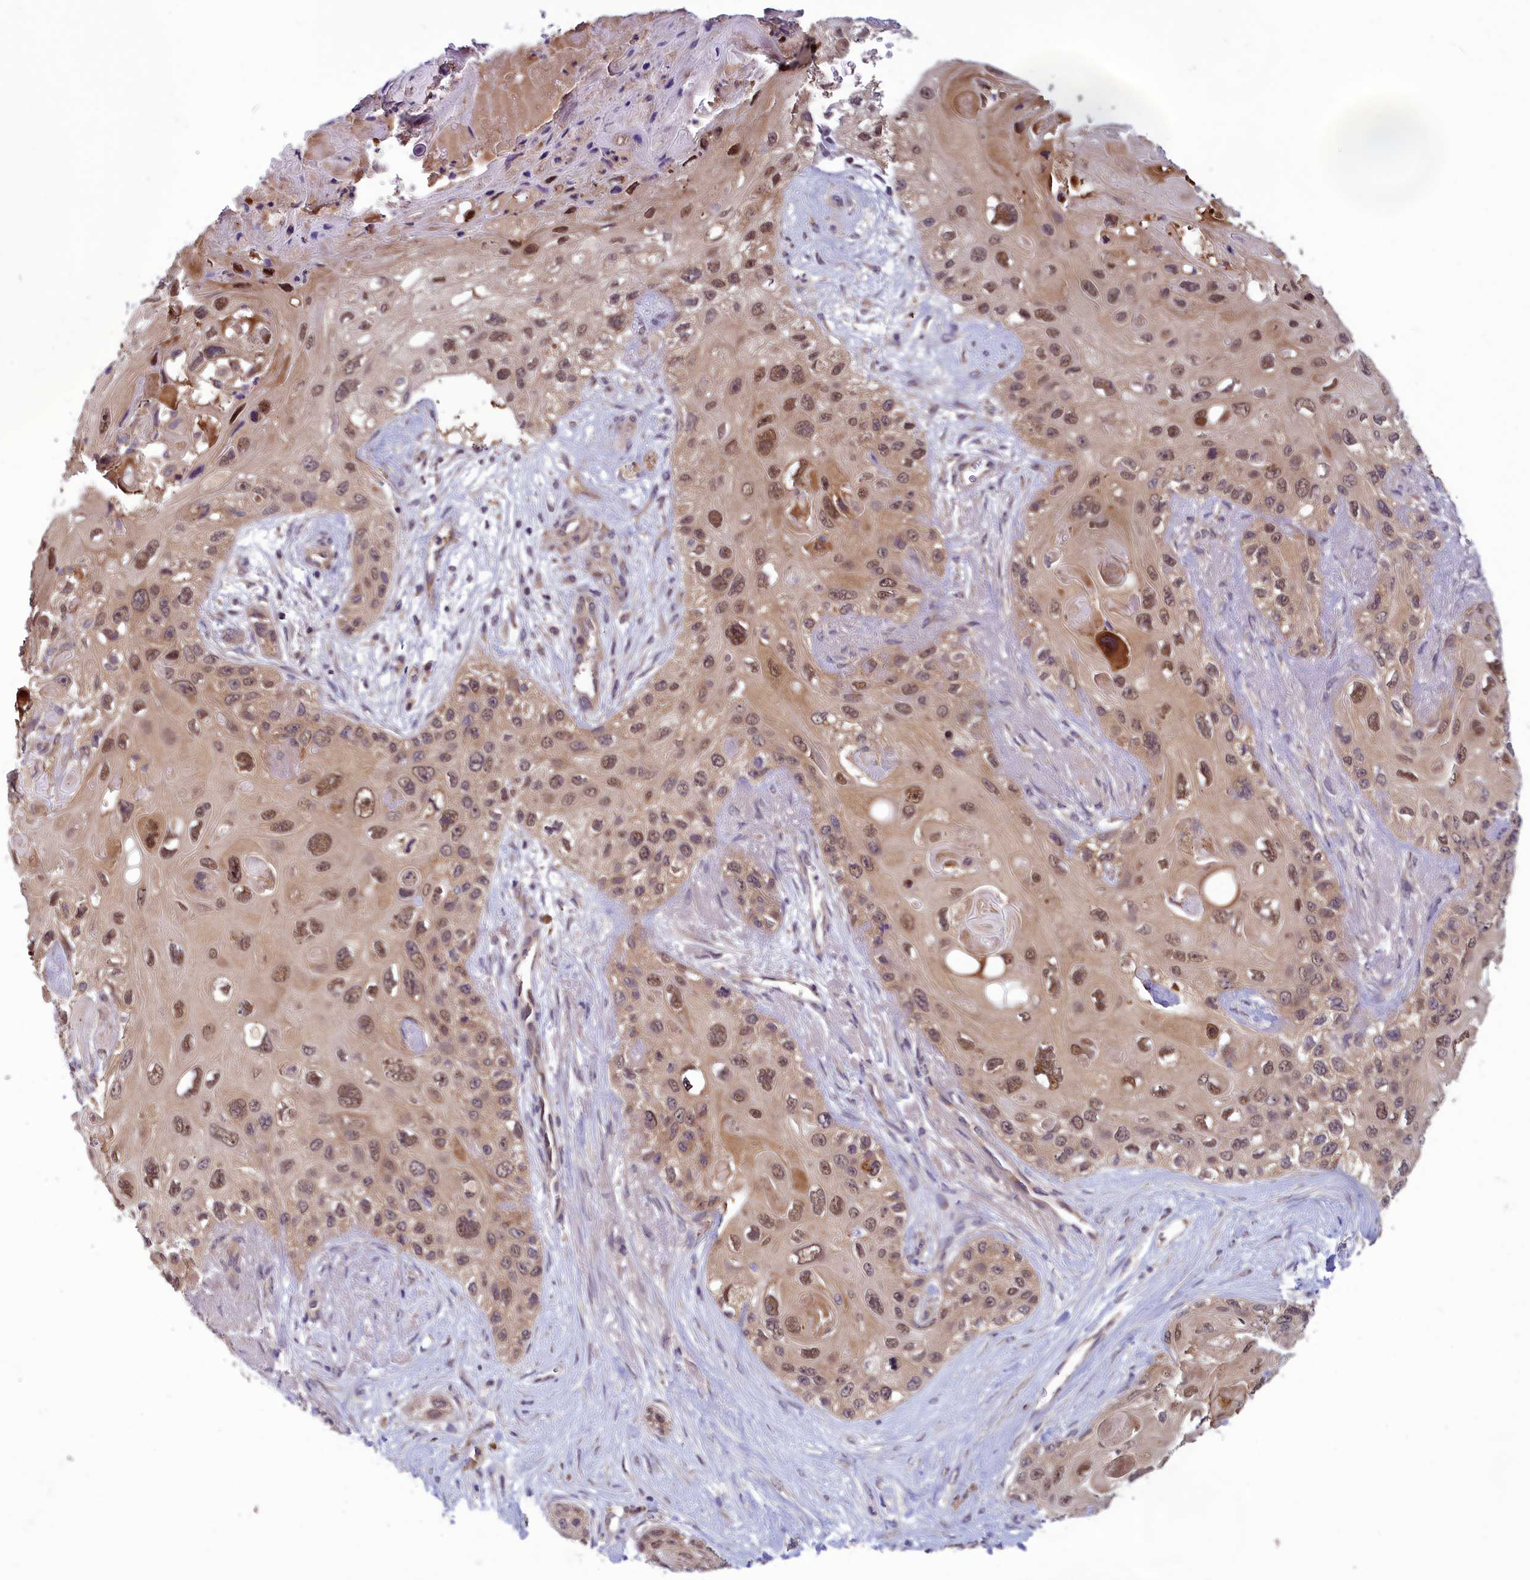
{"staining": {"intensity": "moderate", "quantity": "25%-75%", "location": "cytoplasmic/membranous,nuclear"}, "tissue": "skin cancer", "cell_type": "Tumor cells", "image_type": "cancer", "snomed": [{"axis": "morphology", "description": "Normal tissue, NOS"}, {"axis": "morphology", "description": "Squamous cell carcinoma, NOS"}, {"axis": "topography", "description": "Skin"}], "caption": "Immunohistochemical staining of human squamous cell carcinoma (skin) exhibits medium levels of moderate cytoplasmic/membranous and nuclear protein staining in approximately 25%-75% of tumor cells.", "gene": "CCDC15", "patient": {"sex": "male", "age": 72}}